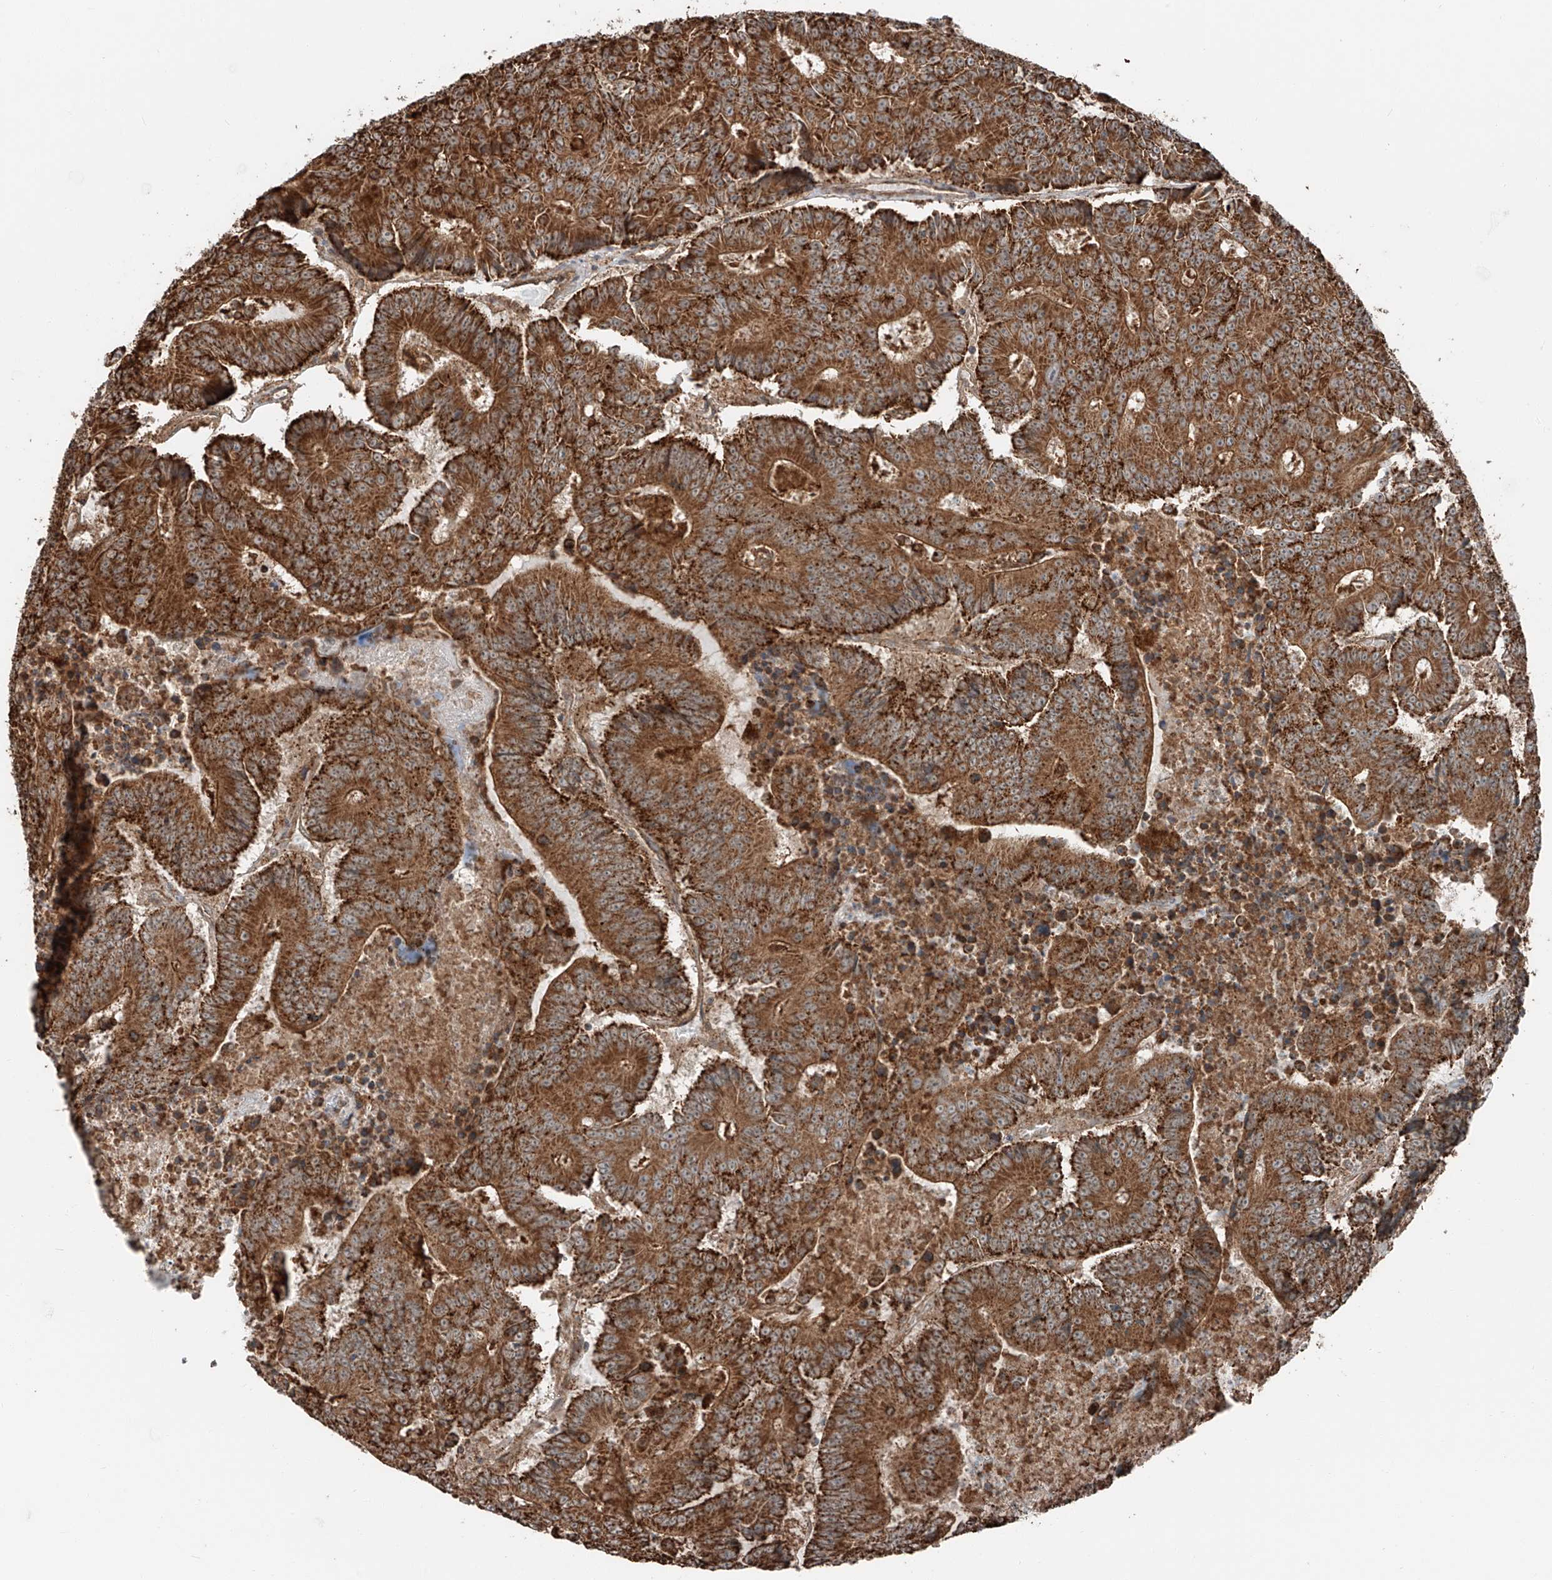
{"staining": {"intensity": "strong", "quantity": ">75%", "location": "cytoplasmic/membranous"}, "tissue": "colorectal cancer", "cell_type": "Tumor cells", "image_type": "cancer", "snomed": [{"axis": "morphology", "description": "Adenocarcinoma, NOS"}, {"axis": "topography", "description": "Colon"}], "caption": "Tumor cells show high levels of strong cytoplasmic/membranous staining in about >75% of cells in human colorectal cancer (adenocarcinoma). (brown staining indicates protein expression, while blue staining denotes nuclei).", "gene": "CEP162", "patient": {"sex": "male", "age": 83}}